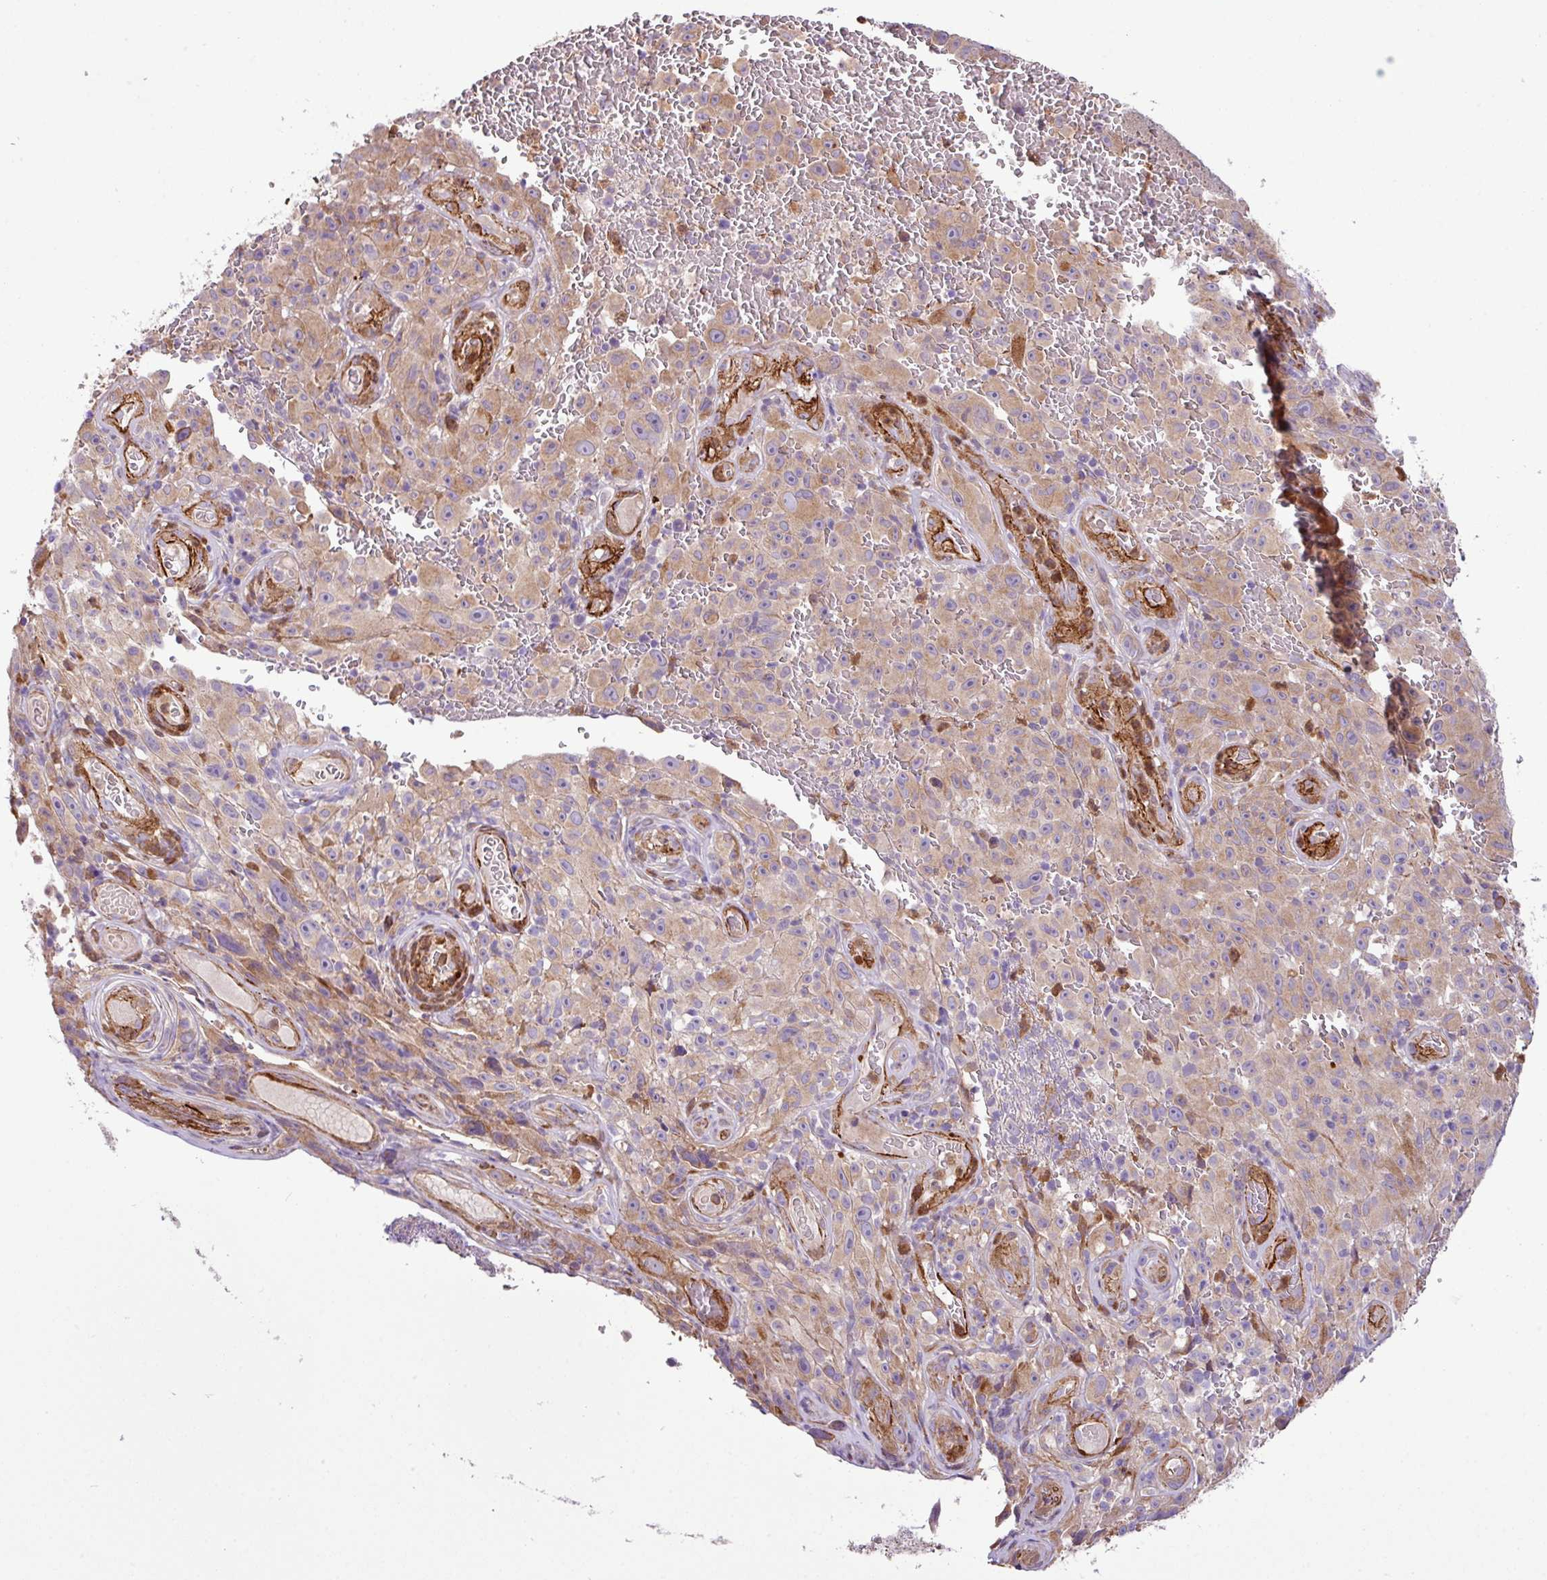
{"staining": {"intensity": "weak", "quantity": ">75%", "location": "cytoplasmic/membranous"}, "tissue": "melanoma", "cell_type": "Tumor cells", "image_type": "cancer", "snomed": [{"axis": "morphology", "description": "Malignant melanoma, NOS"}, {"axis": "topography", "description": "Skin"}], "caption": "An image of human melanoma stained for a protein reveals weak cytoplasmic/membranous brown staining in tumor cells. (DAB IHC with brightfield microscopy, high magnification).", "gene": "FAM47E", "patient": {"sex": "female", "age": 82}}